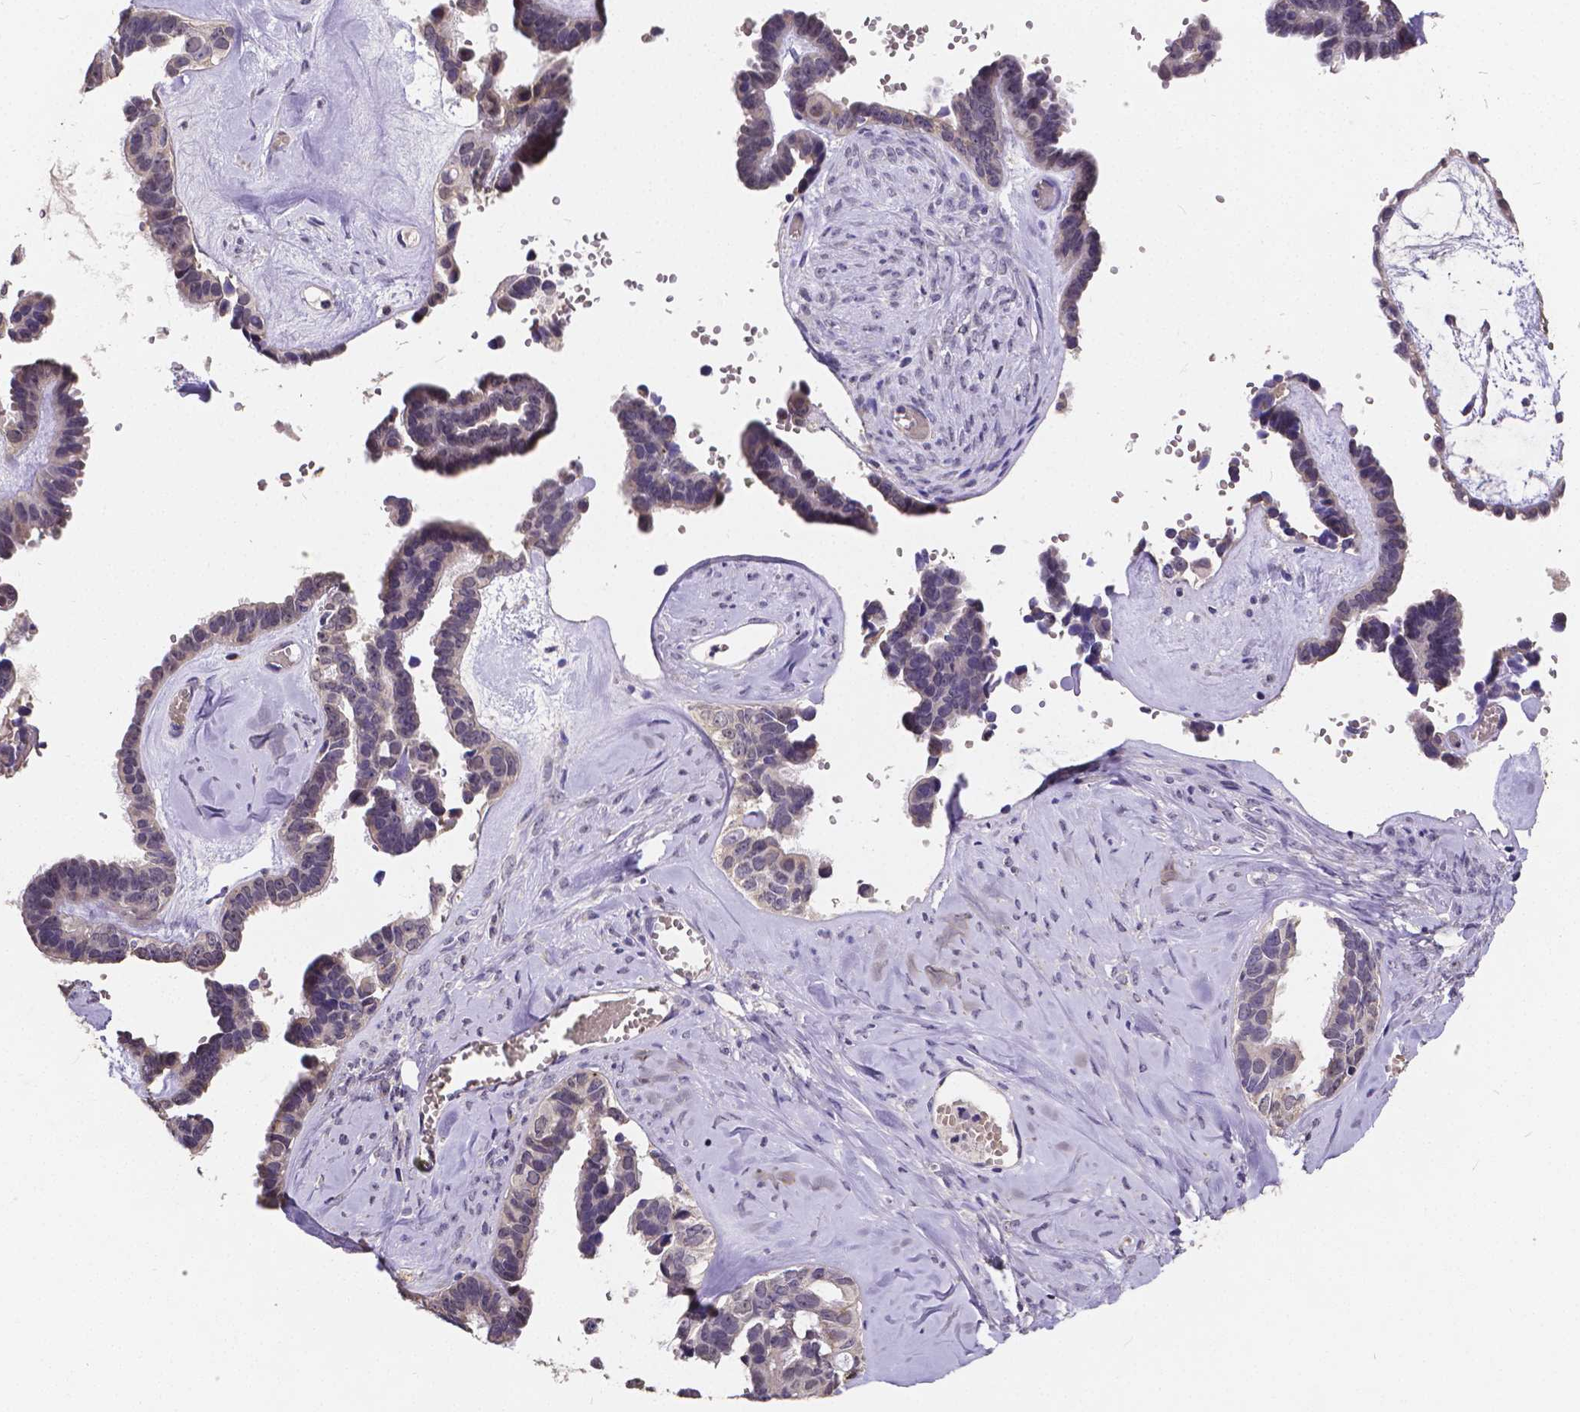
{"staining": {"intensity": "negative", "quantity": "none", "location": "none"}, "tissue": "ovarian cancer", "cell_type": "Tumor cells", "image_type": "cancer", "snomed": [{"axis": "morphology", "description": "Cystadenocarcinoma, serous, NOS"}, {"axis": "topography", "description": "Ovary"}], "caption": "Immunohistochemistry photomicrograph of human ovarian serous cystadenocarcinoma stained for a protein (brown), which demonstrates no staining in tumor cells.", "gene": "CTNNA2", "patient": {"sex": "female", "age": 69}}